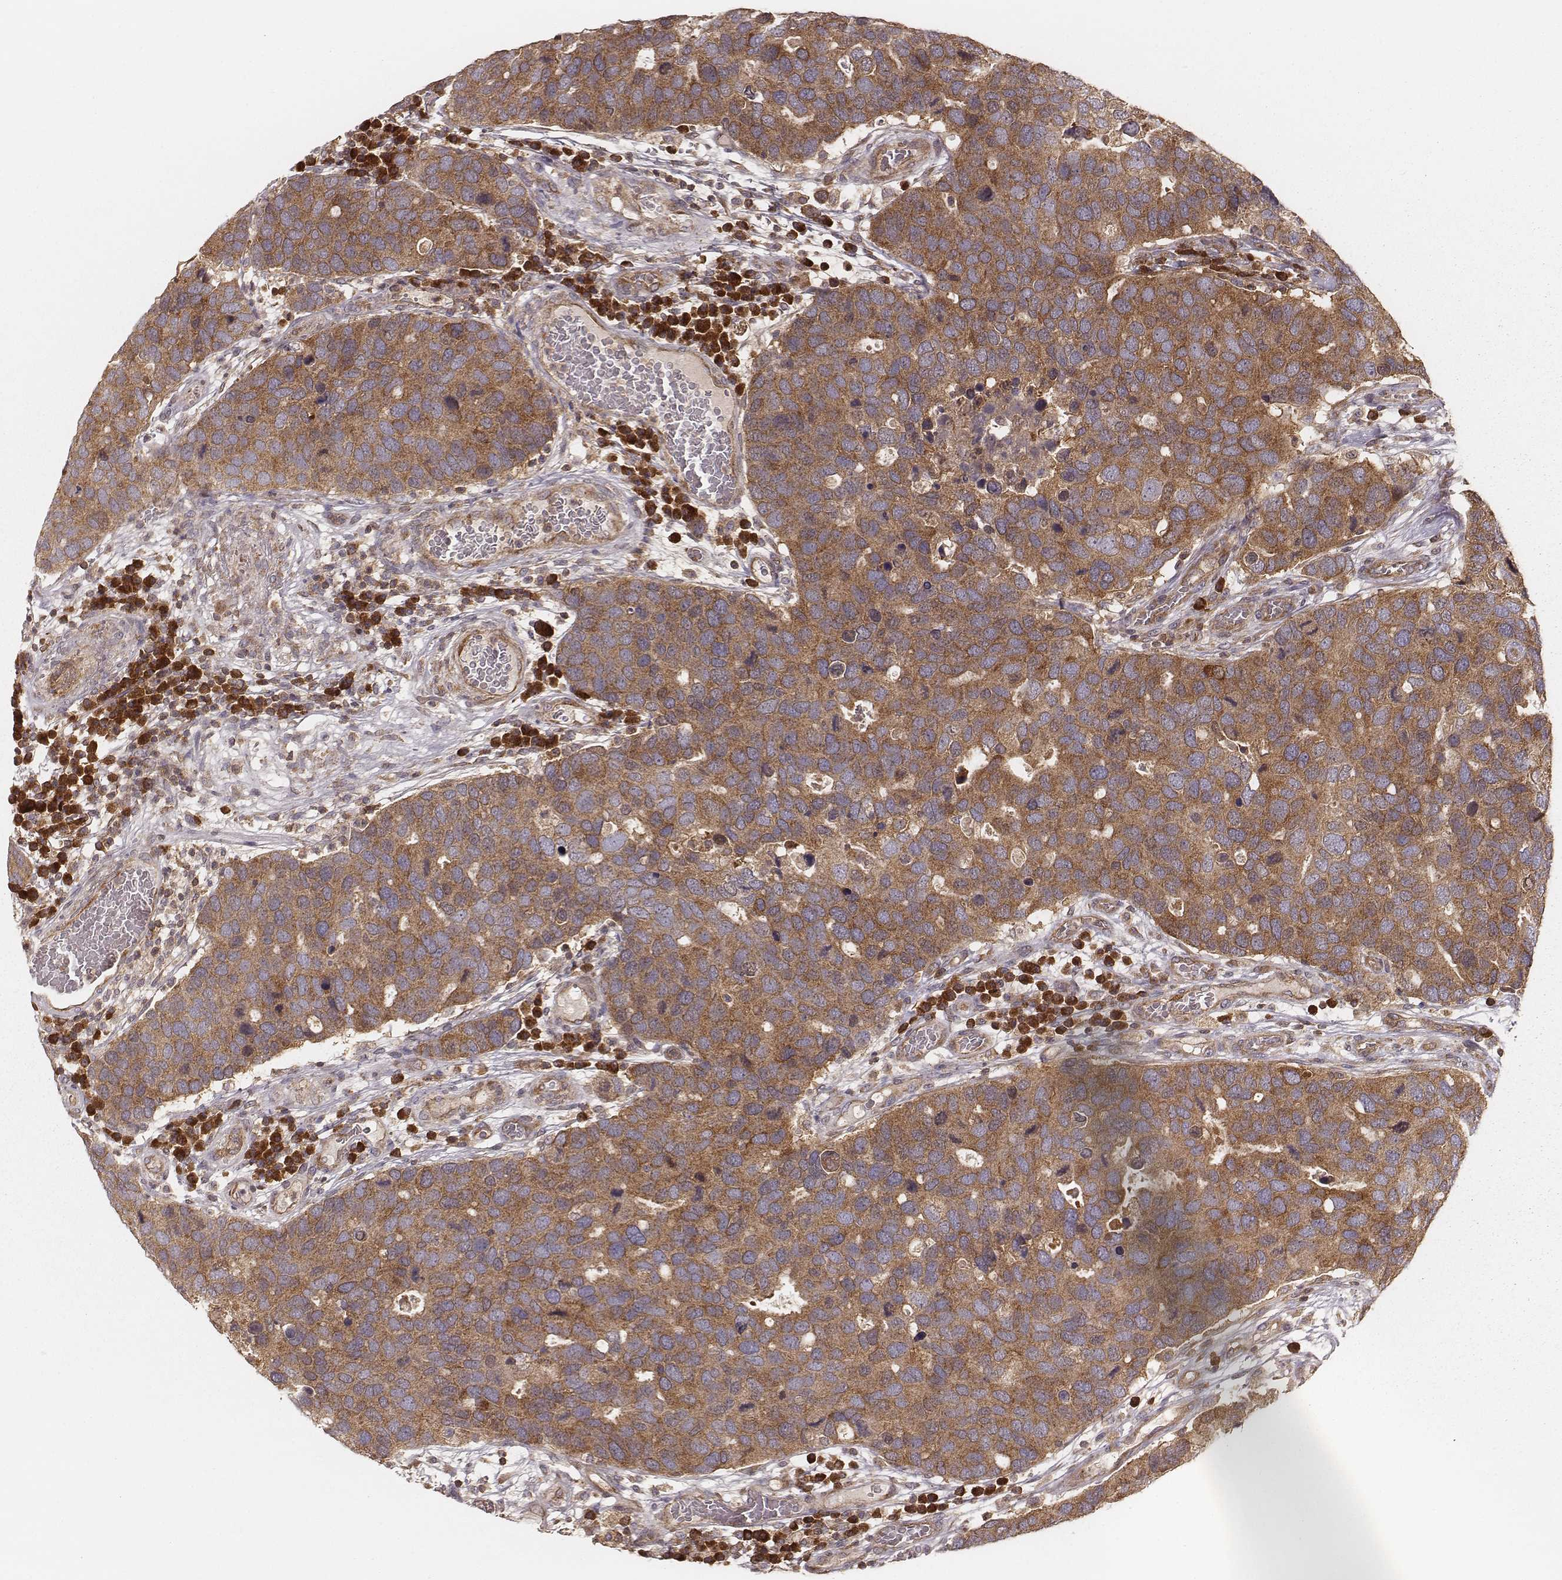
{"staining": {"intensity": "moderate", "quantity": ">75%", "location": "cytoplasmic/membranous"}, "tissue": "breast cancer", "cell_type": "Tumor cells", "image_type": "cancer", "snomed": [{"axis": "morphology", "description": "Duct carcinoma"}, {"axis": "topography", "description": "Breast"}], "caption": "A brown stain labels moderate cytoplasmic/membranous staining of a protein in human breast cancer (intraductal carcinoma) tumor cells.", "gene": "CARS1", "patient": {"sex": "female", "age": 83}}